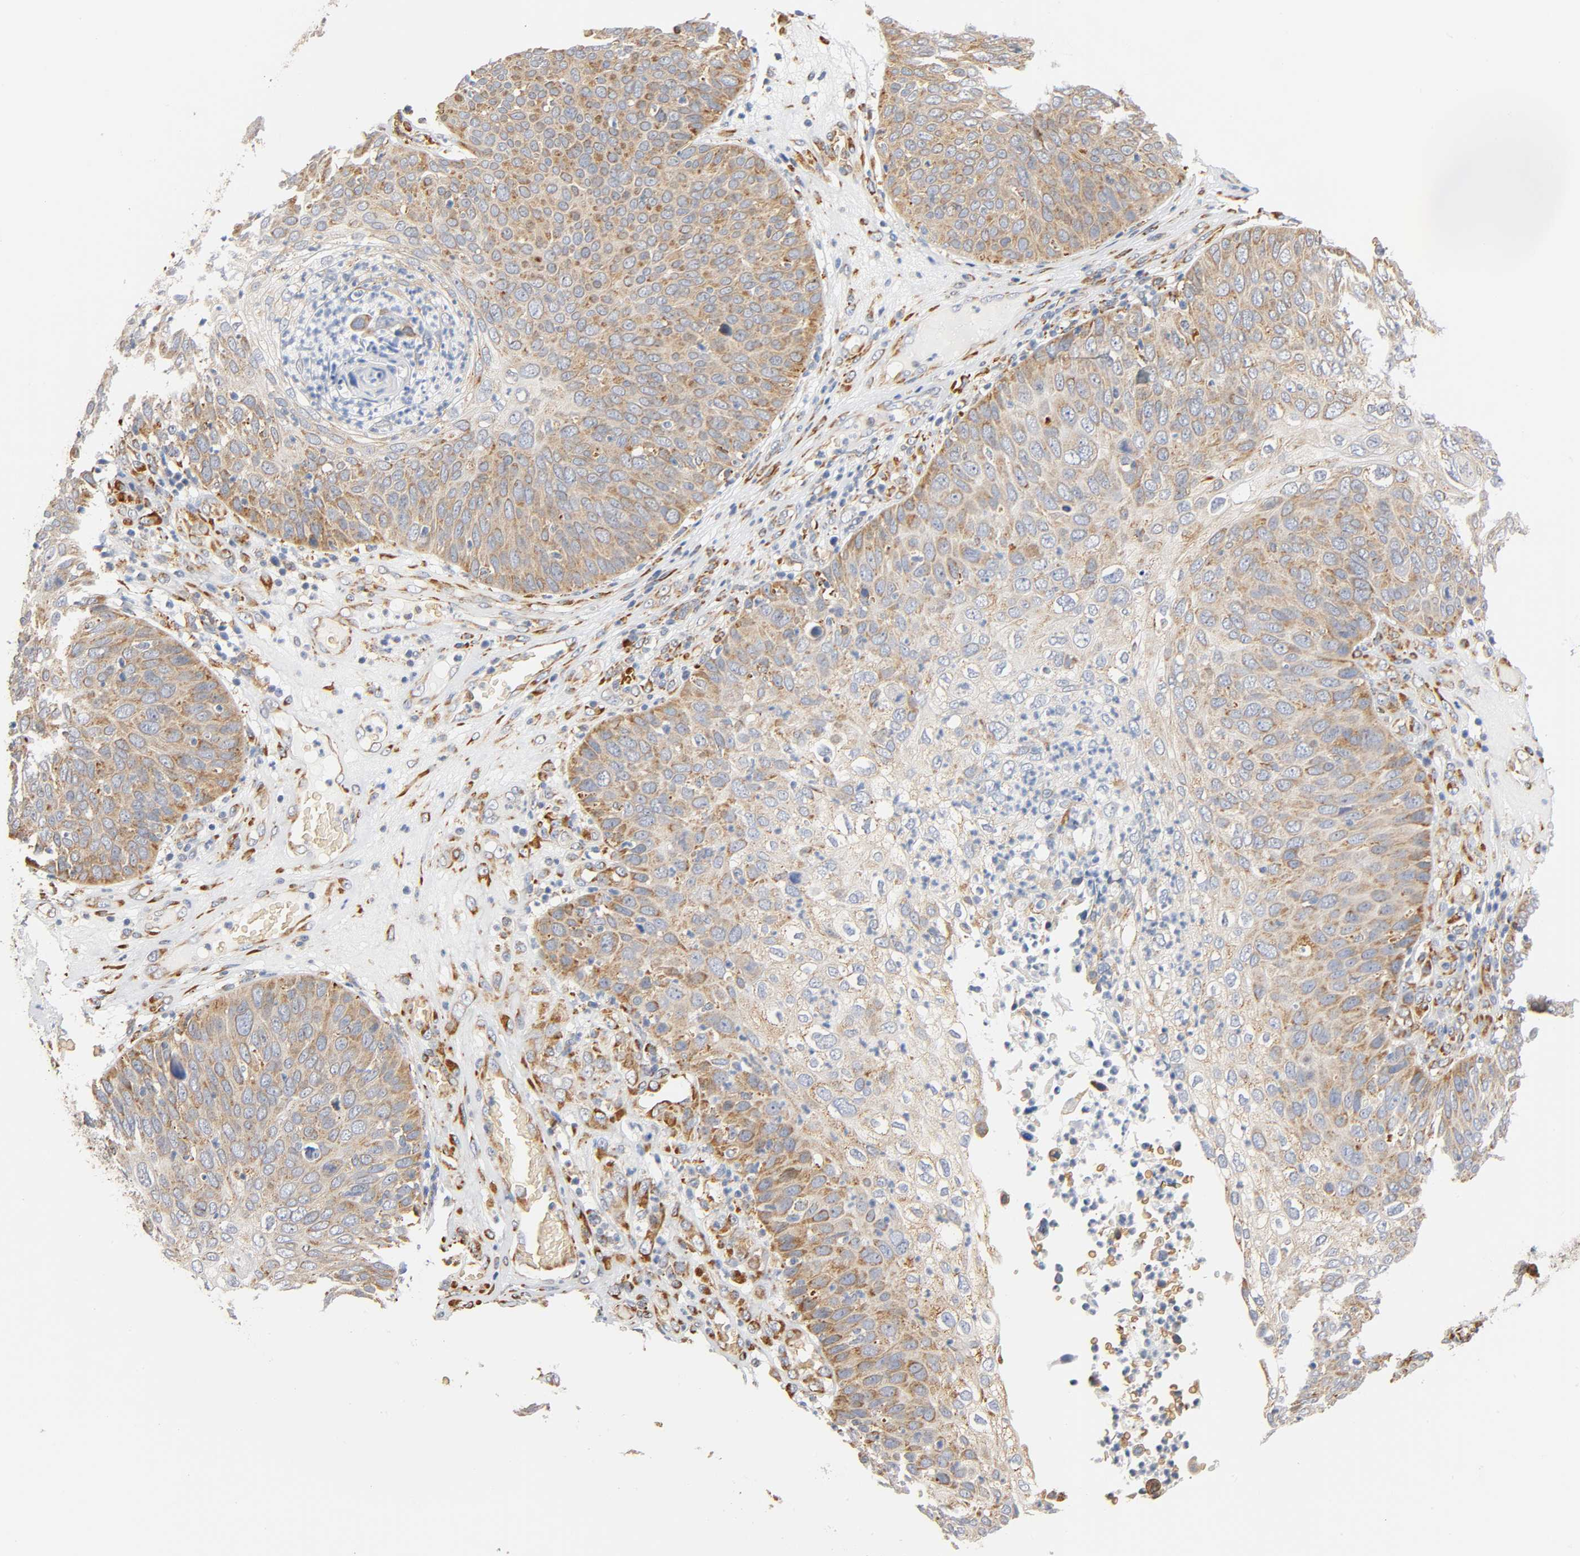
{"staining": {"intensity": "weak", "quantity": ">75%", "location": "cytoplasmic/membranous"}, "tissue": "skin cancer", "cell_type": "Tumor cells", "image_type": "cancer", "snomed": [{"axis": "morphology", "description": "Squamous cell carcinoma, NOS"}, {"axis": "topography", "description": "Skin"}], "caption": "IHC staining of squamous cell carcinoma (skin), which shows low levels of weak cytoplasmic/membranous positivity in about >75% of tumor cells indicating weak cytoplasmic/membranous protein staining. The staining was performed using DAB (3,3'-diaminobenzidine) (brown) for protein detection and nuclei were counterstained in hematoxylin (blue).", "gene": "UCKL1", "patient": {"sex": "male", "age": 87}}